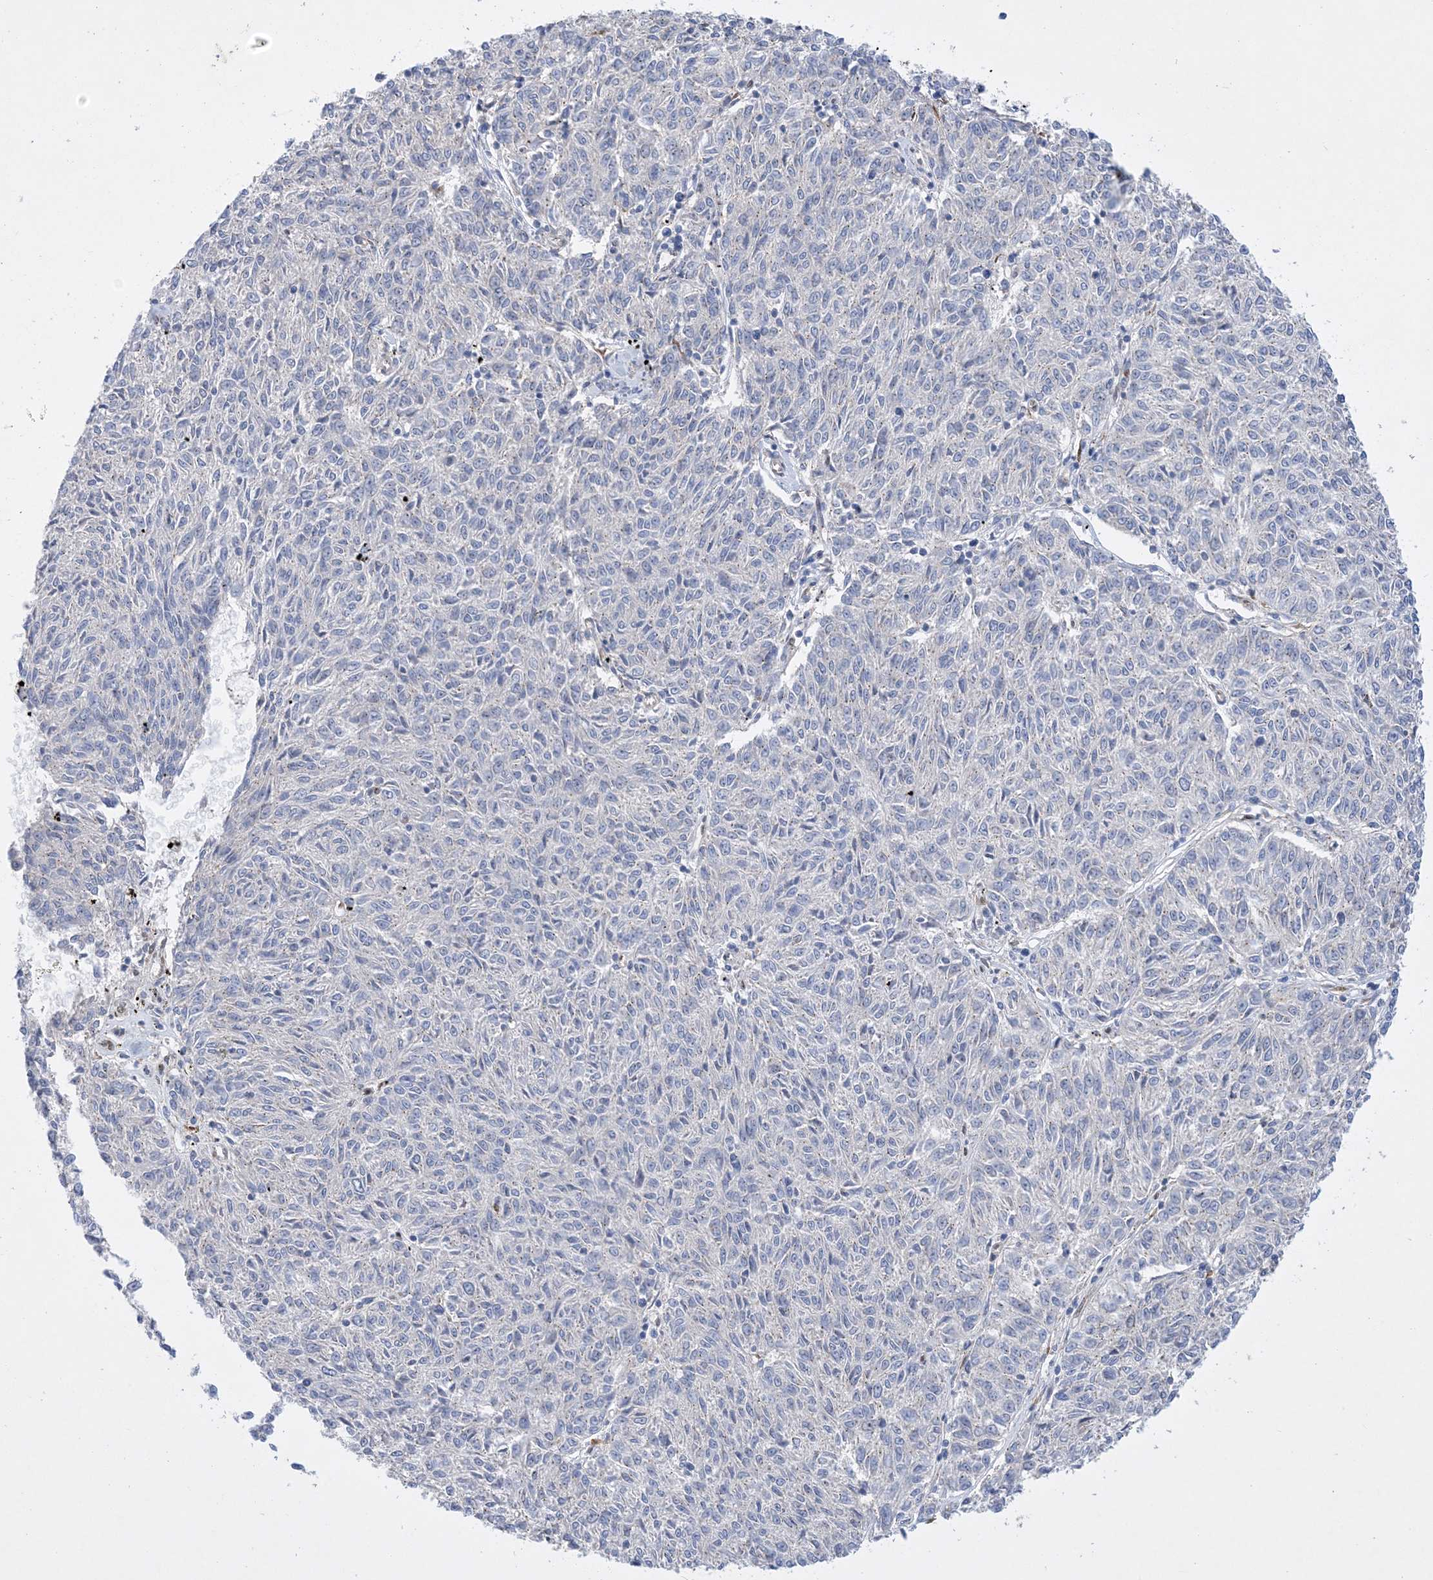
{"staining": {"intensity": "negative", "quantity": "none", "location": "none"}, "tissue": "melanoma", "cell_type": "Tumor cells", "image_type": "cancer", "snomed": [{"axis": "morphology", "description": "Malignant melanoma, NOS"}, {"axis": "topography", "description": "Skin"}], "caption": "There is no significant positivity in tumor cells of melanoma.", "gene": "RBMS3", "patient": {"sex": "female", "age": 72}}